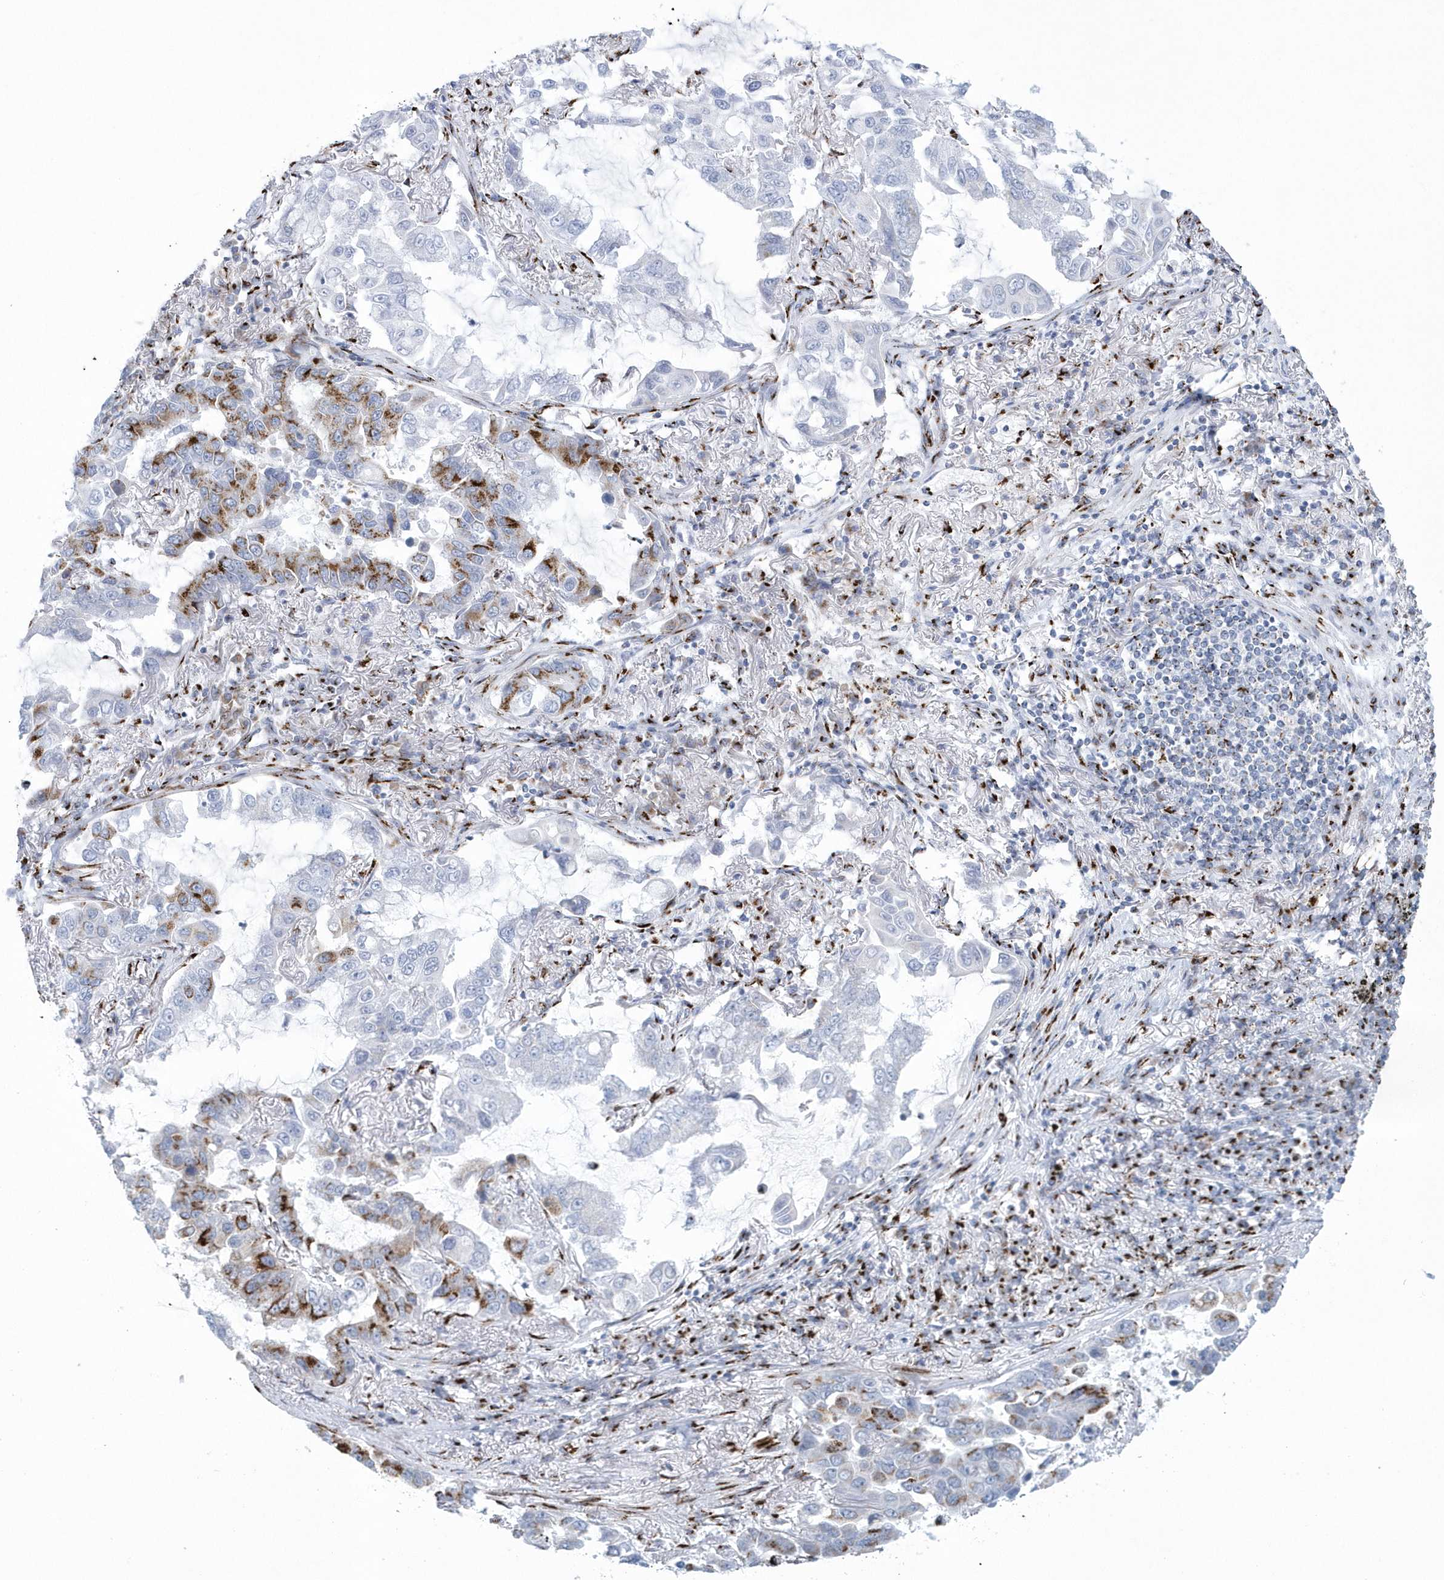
{"staining": {"intensity": "moderate", "quantity": "<25%", "location": "cytoplasmic/membranous"}, "tissue": "lung cancer", "cell_type": "Tumor cells", "image_type": "cancer", "snomed": [{"axis": "morphology", "description": "Adenocarcinoma, NOS"}, {"axis": "topography", "description": "Lung"}], "caption": "Lung cancer (adenocarcinoma) tissue displays moderate cytoplasmic/membranous staining in approximately <25% of tumor cells", "gene": "SLX9", "patient": {"sex": "male", "age": 64}}